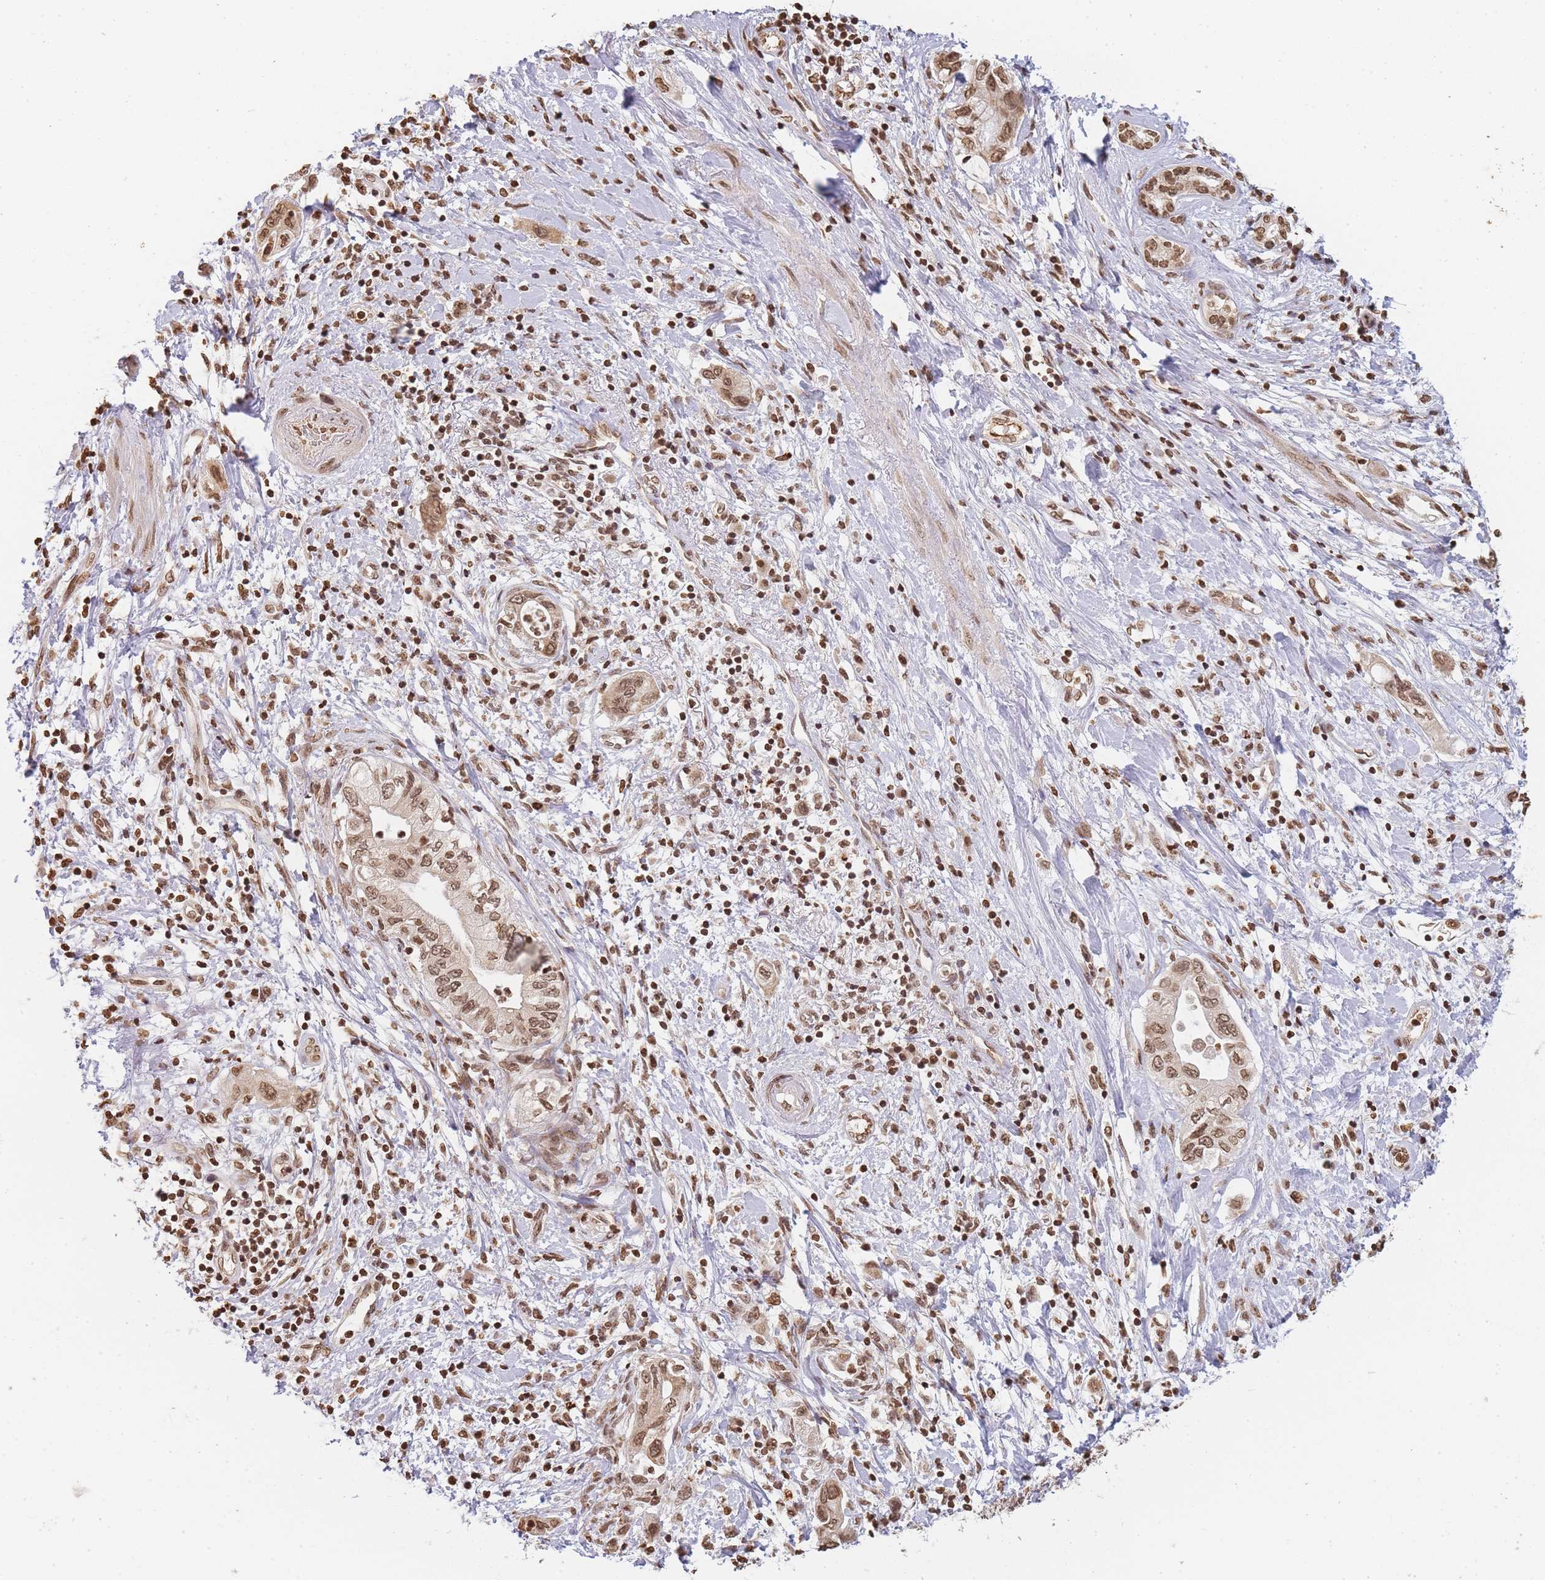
{"staining": {"intensity": "moderate", "quantity": ">75%", "location": "nuclear"}, "tissue": "pancreatic cancer", "cell_type": "Tumor cells", "image_type": "cancer", "snomed": [{"axis": "morphology", "description": "Adenocarcinoma, NOS"}, {"axis": "topography", "description": "Pancreas"}], "caption": "Pancreatic cancer (adenocarcinoma) stained with DAB (3,3'-diaminobenzidine) immunohistochemistry reveals medium levels of moderate nuclear expression in about >75% of tumor cells. (DAB IHC, brown staining for protein, blue staining for nuclei).", "gene": "WWTR1", "patient": {"sex": "female", "age": 73}}